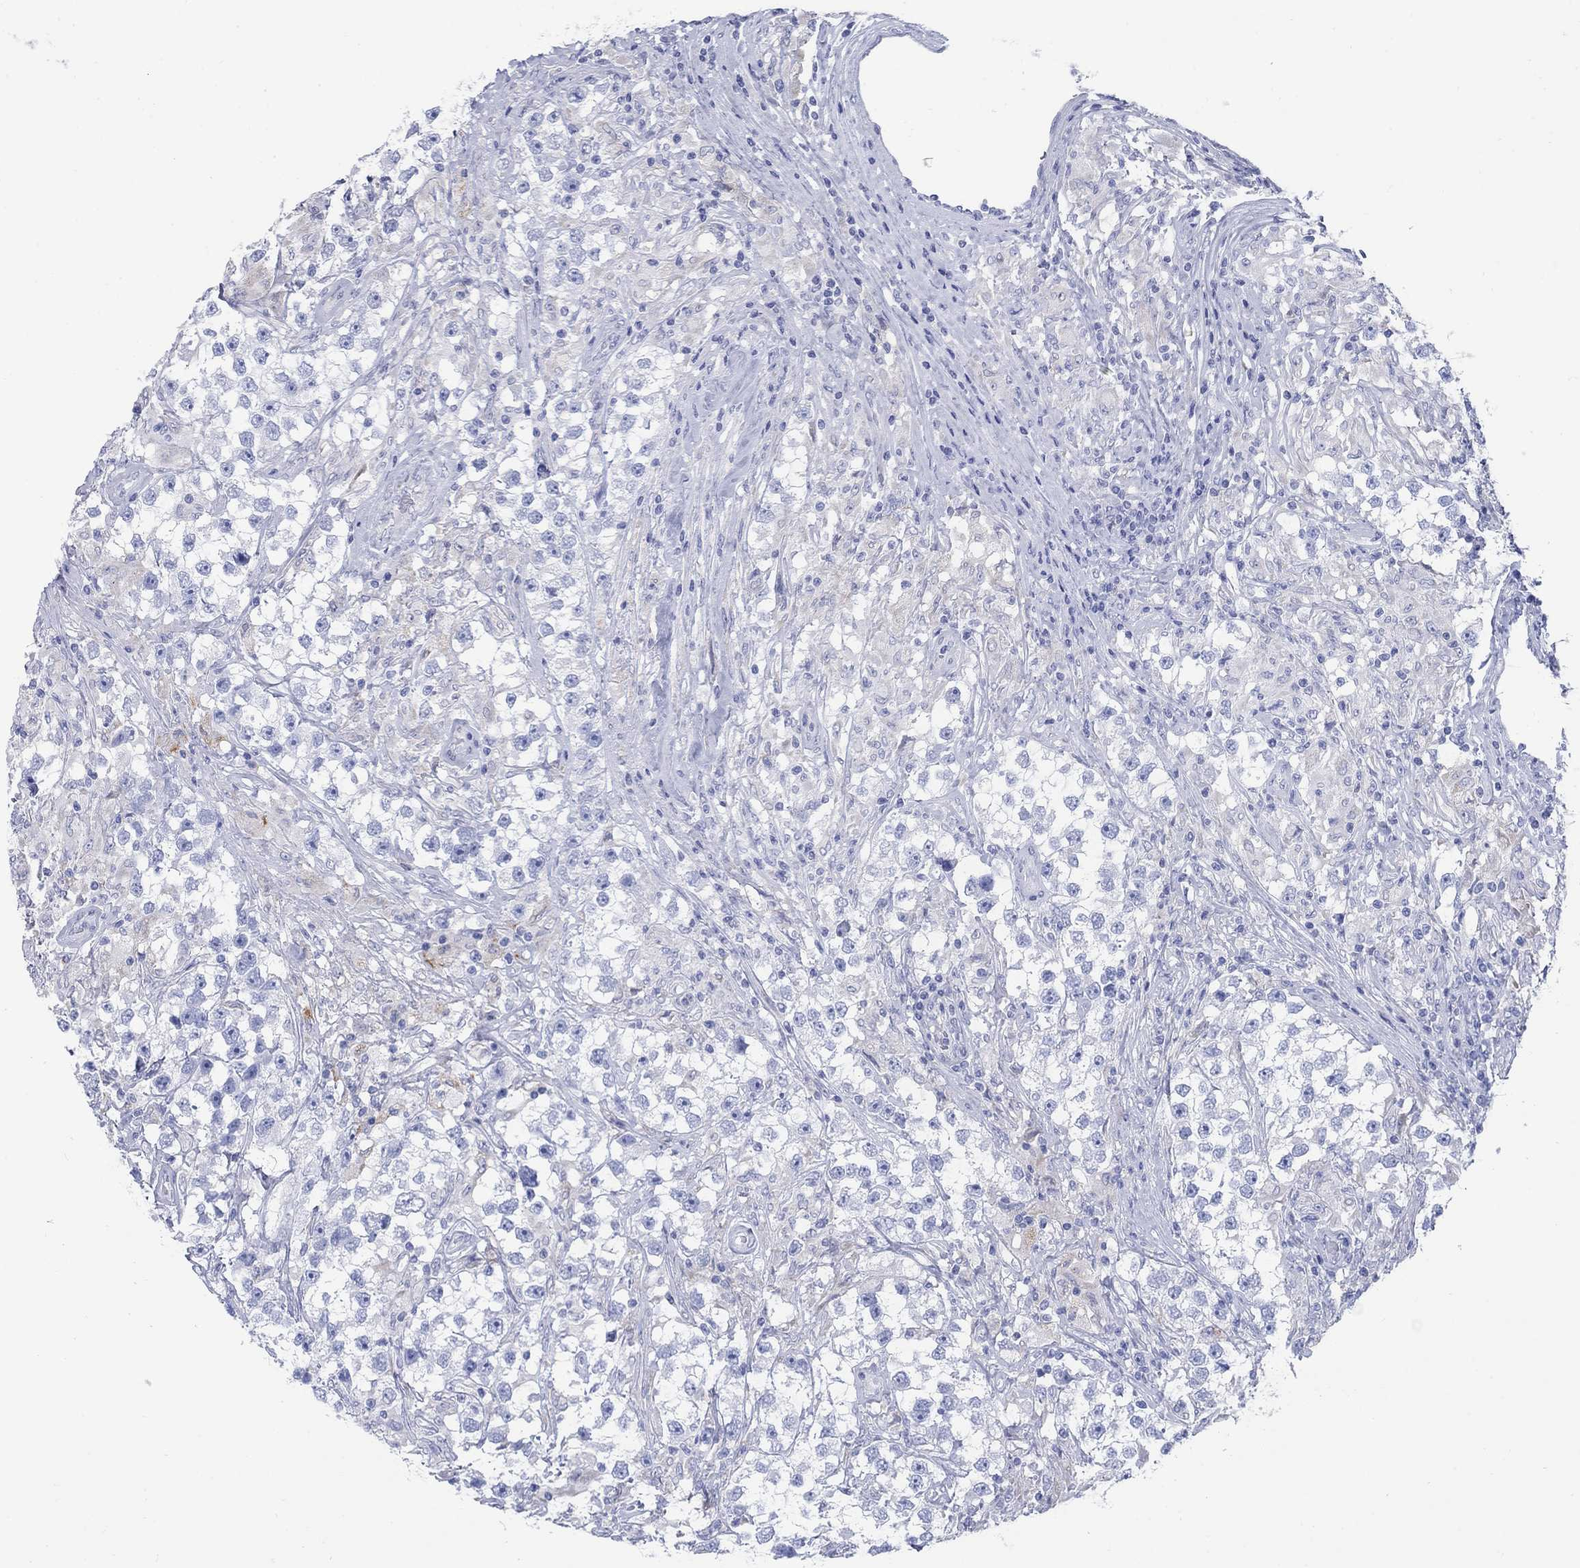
{"staining": {"intensity": "negative", "quantity": "none", "location": "none"}, "tissue": "testis cancer", "cell_type": "Tumor cells", "image_type": "cancer", "snomed": [{"axis": "morphology", "description": "Seminoma, NOS"}, {"axis": "topography", "description": "Testis"}], "caption": "Immunohistochemistry (IHC) photomicrograph of neoplastic tissue: testis seminoma stained with DAB (3,3'-diaminobenzidine) reveals no significant protein staining in tumor cells. The staining was performed using DAB to visualize the protein expression in brown, while the nuclei were stained in blue with hematoxylin (Magnification: 20x).", "gene": "SCCPDH", "patient": {"sex": "male", "age": 46}}